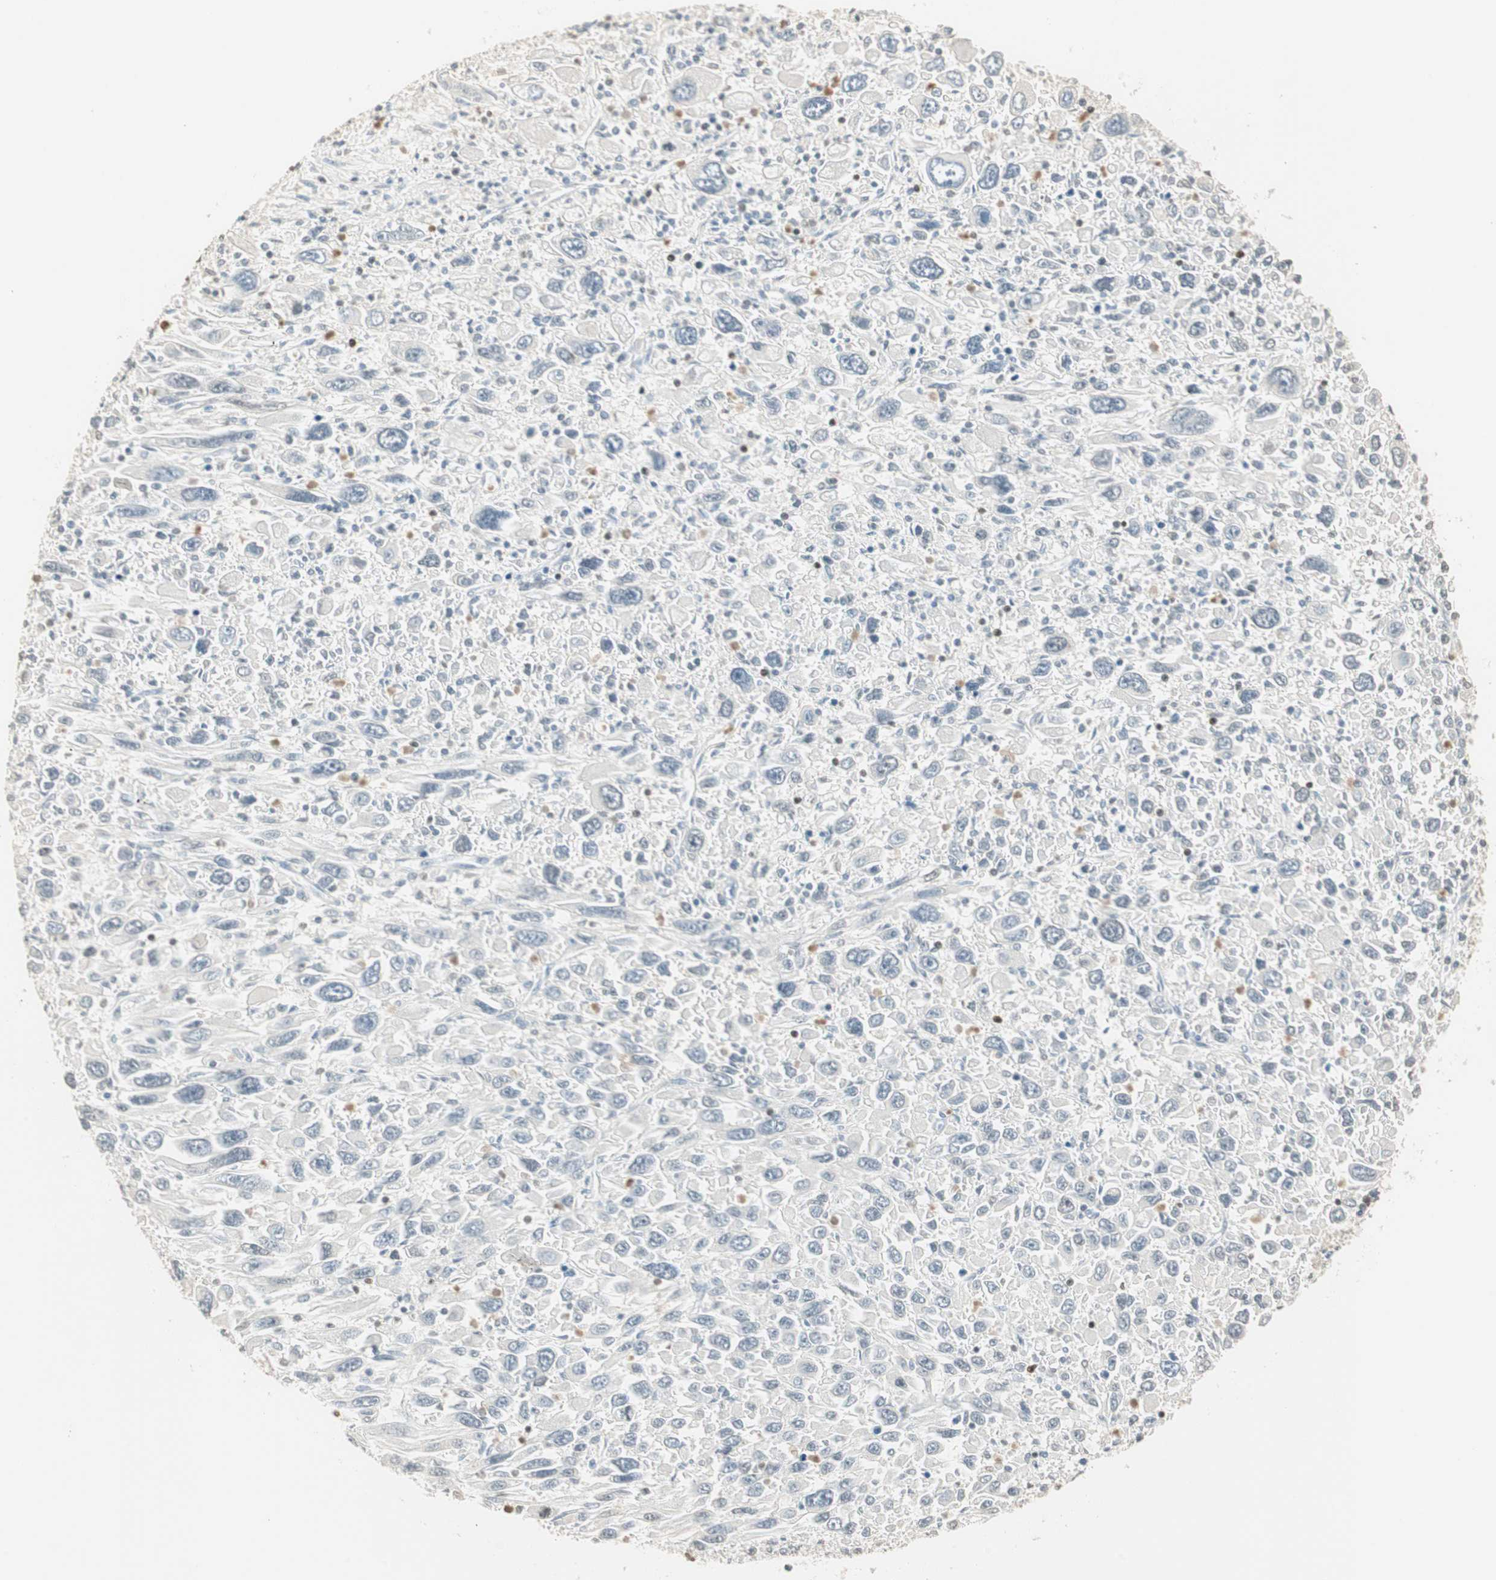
{"staining": {"intensity": "negative", "quantity": "none", "location": "none"}, "tissue": "melanoma", "cell_type": "Tumor cells", "image_type": "cancer", "snomed": [{"axis": "morphology", "description": "Malignant melanoma, Metastatic site"}, {"axis": "topography", "description": "Skin"}], "caption": "The histopathology image displays no staining of tumor cells in malignant melanoma (metastatic site).", "gene": "RUNX2", "patient": {"sex": "female", "age": 56}}